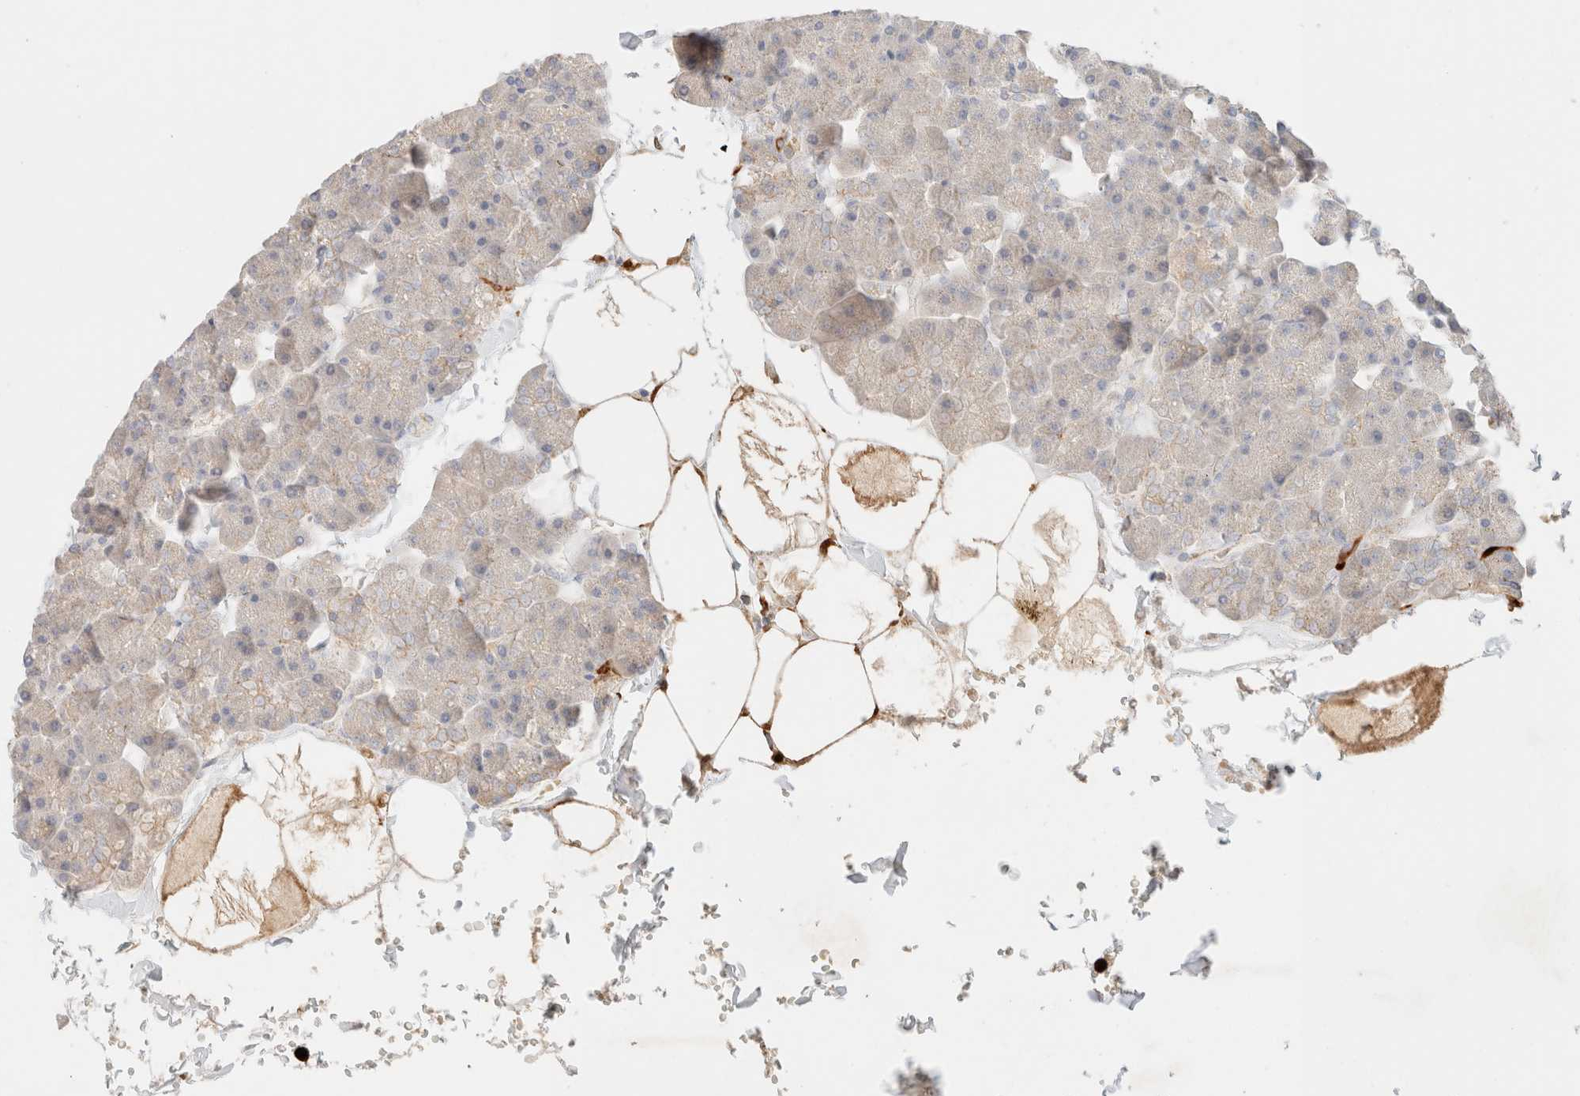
{"staining": {"intensity": "weak", "quantity": "25%-75%", "location": "cytoplasmic/membranous"}, "tissue": "pancreas", "cell_type": "Exocrine glandular cells", "image_type": "normal", "snomed": [{"axis": "morphology", "description": "Normal tissue, NOS"}, {"axis": "topography", "description": "Pancreas"}], "caption": "Benign pancreas shows weak cytoplasmic/membranous expression in approximately 25%-75% of exocrine glandular cells.", "gene": "SGSM2", "patient": {"sex": "male", "age": 35}}